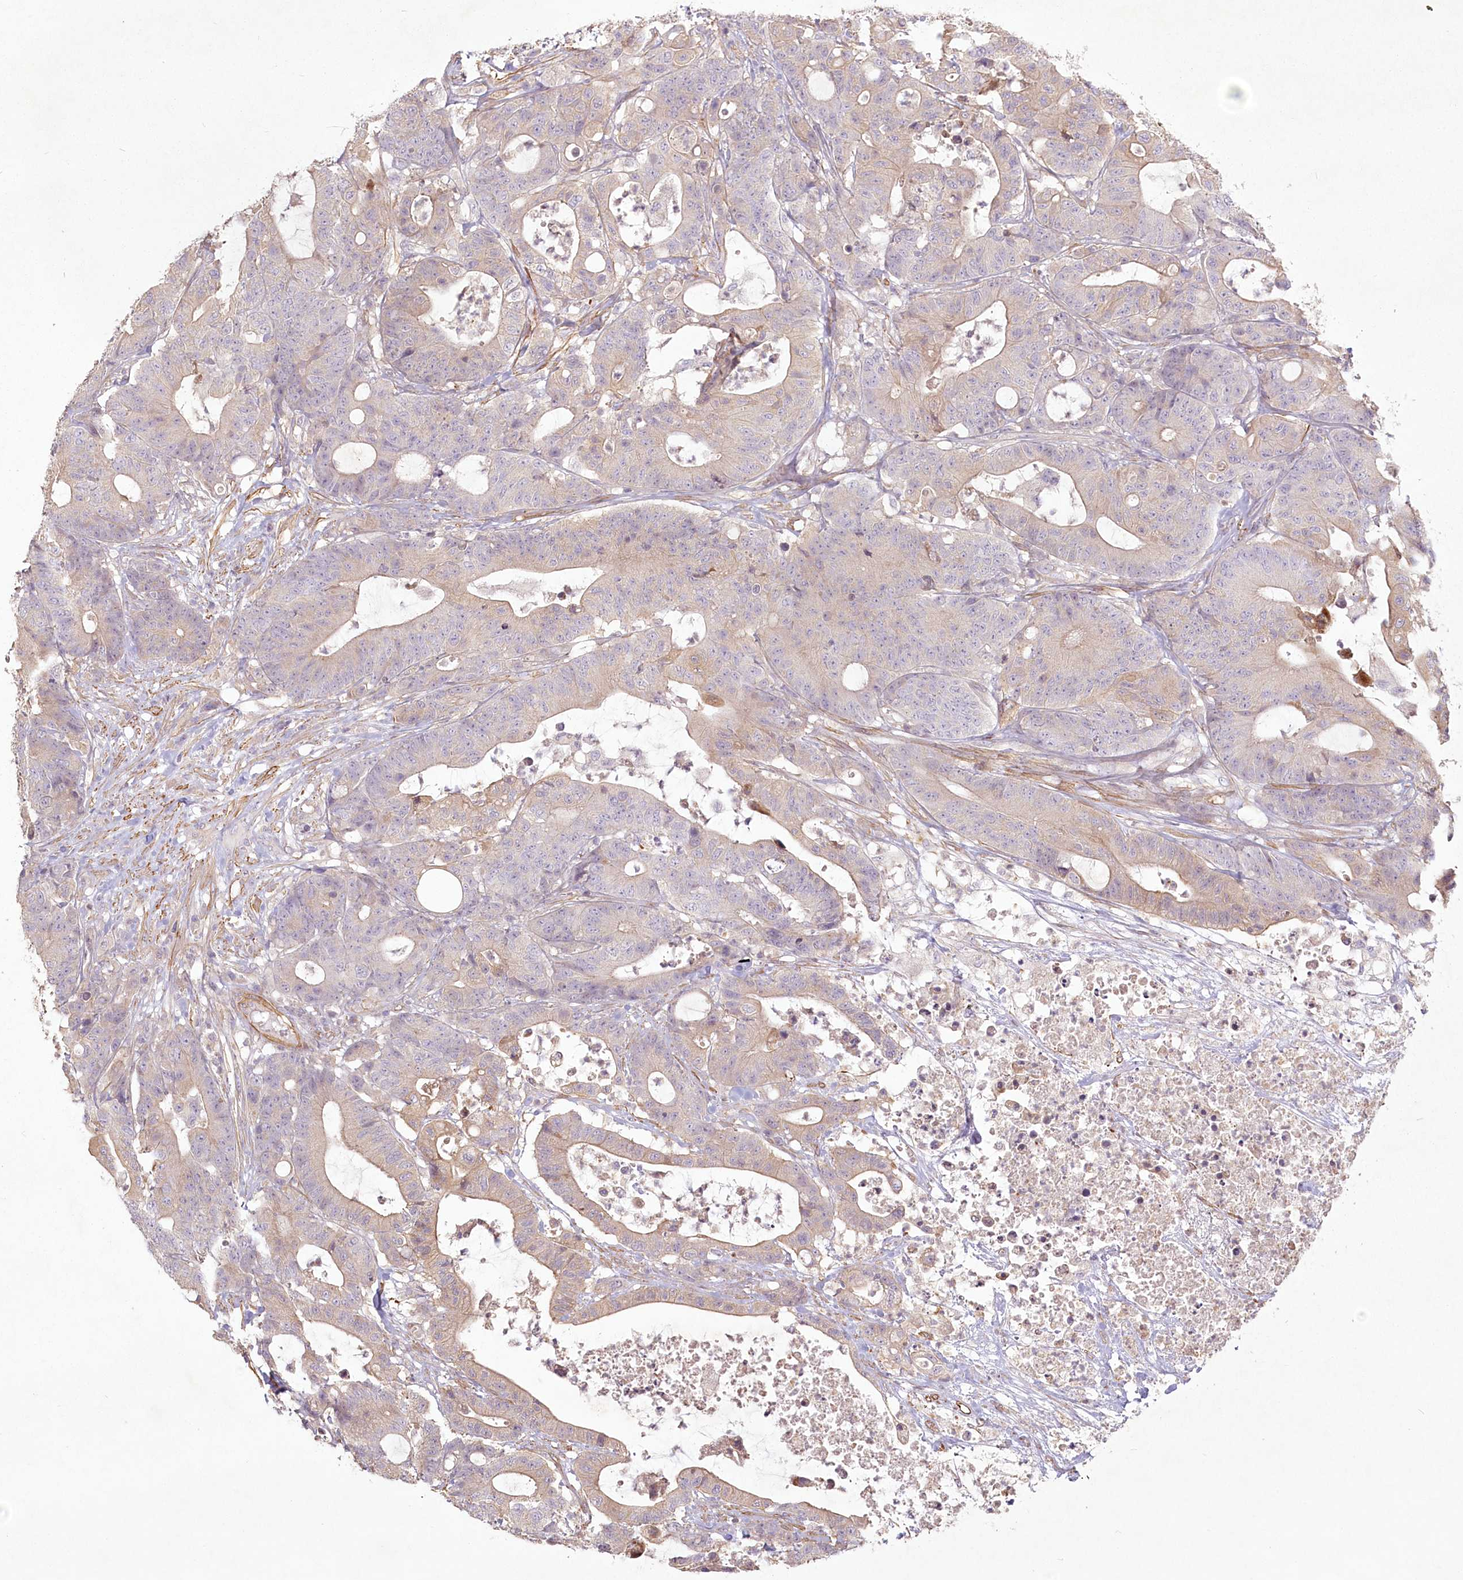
{"staining": {"intensity": "weak", "quantity": "25%-75%", "location": "cytoplasmic/membranous"}, "tissue": "colorectal cancer", "cell_type": "Tumor cells", "image_type": "cancer", "snomed": [{"axis": "morphology", "description": "Adenocarcinoma, NOS"}, {"axis": "topography", "description": "Colon"}], "caption": "Colorectal cancer tissue reveals weak cytoplasmic/membranous positivity in about 25%-75% of tumor cells, visualized by immunohistochemistry.", "gene": "INPP4B", "patient": {"sex": "female", "age": 84}}